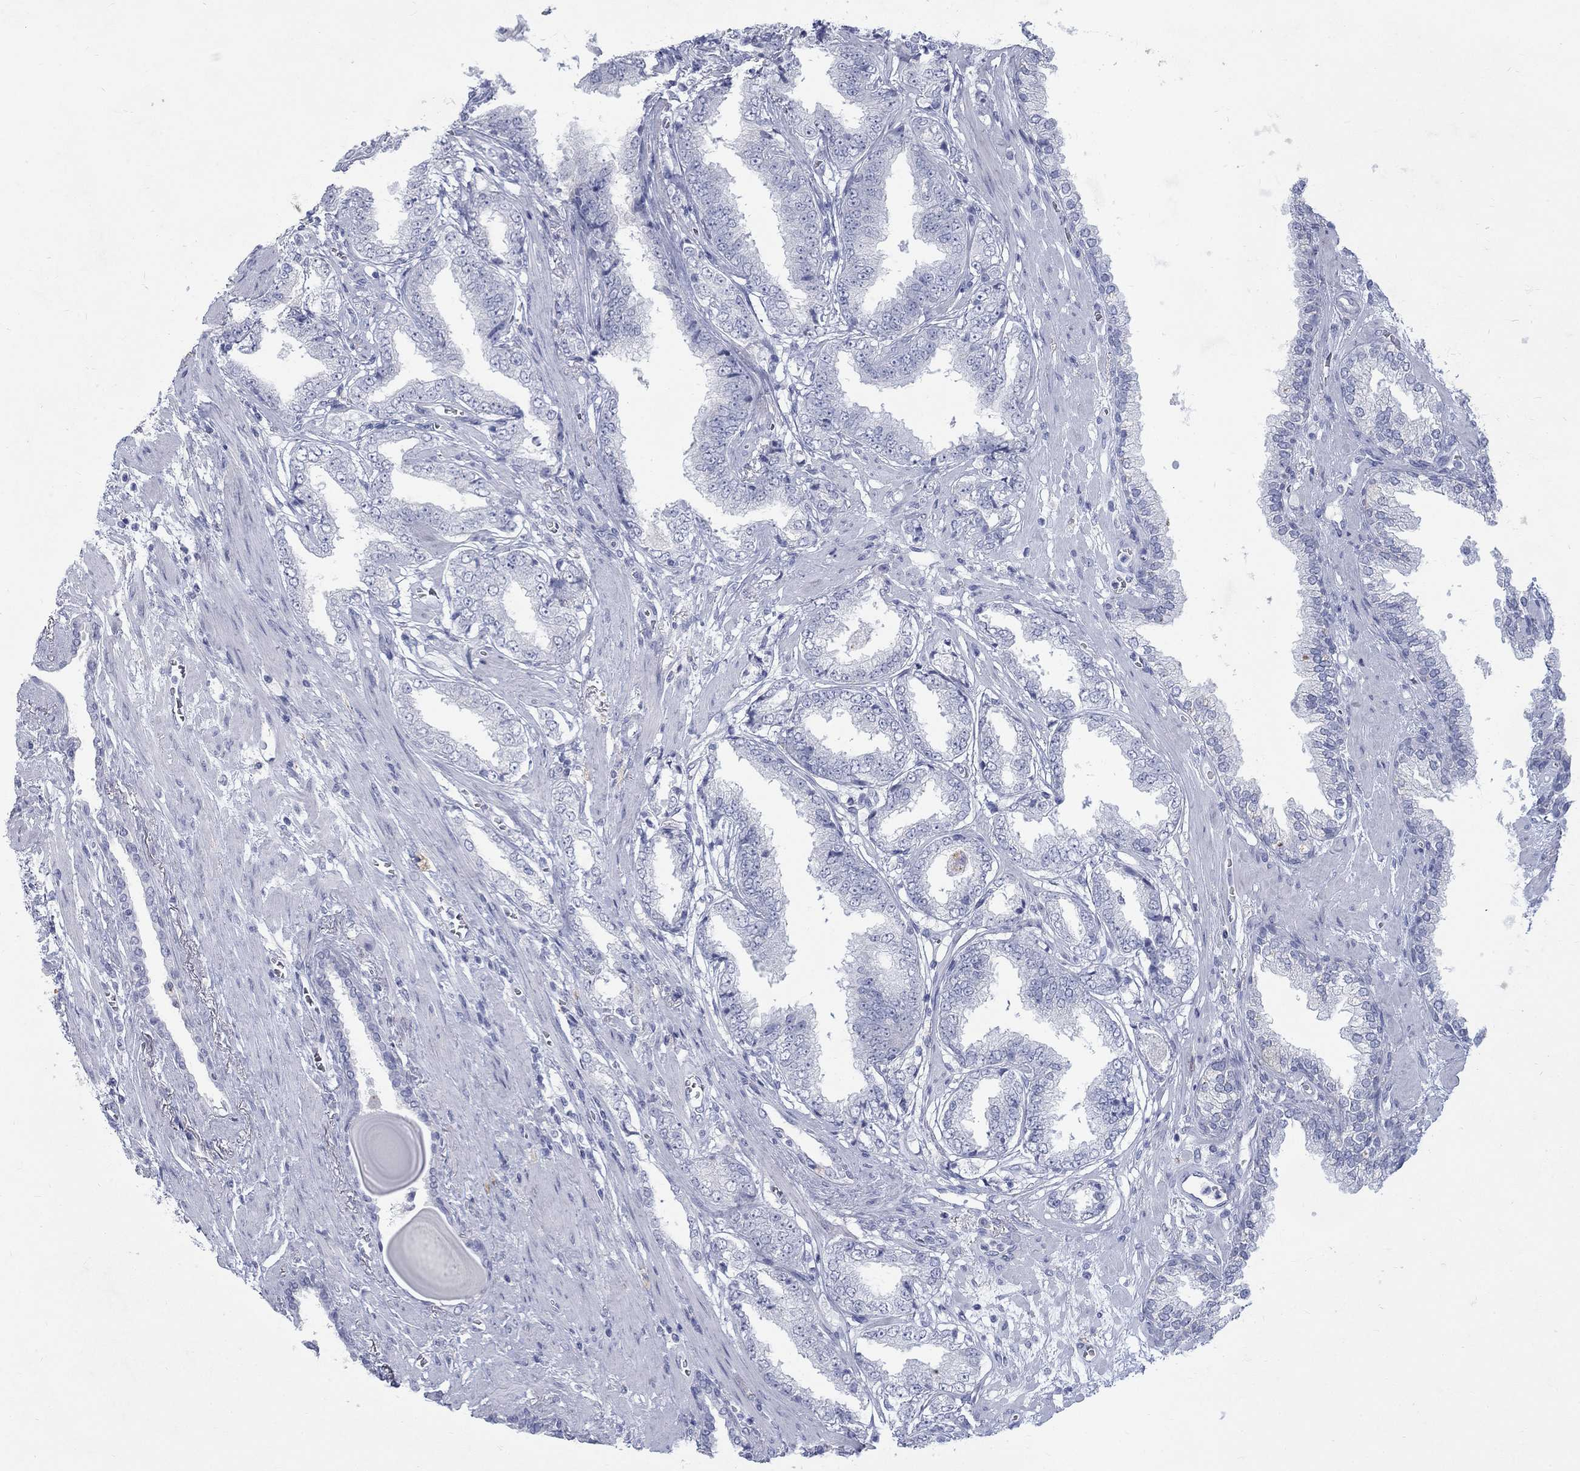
{"staining": {"intensity": "negative", "quantity": "none", "location": "none"}, "tissue": "prostate cancer", "cell_type": "Tumor cells", "image_type": "cancer", "snomed": [{"axis": "morphology", "description": "Adenocarcinoma, Low grade"}, {"axis": "topography", "description": "Prostate"}], "caption": "A high-resolution histopathology image shows immunohistochemistry staining of prostate cancer (adenocarcinoma (low-grade)), which exhibits no significant positivity in tumor cells. Brightfield microscopy of IHC stained with DAB (brown) and hematoxylin (blue), captured at high magnification.", "gene": "RFTN2", "patient": {"sex": "male", "age": 69}}